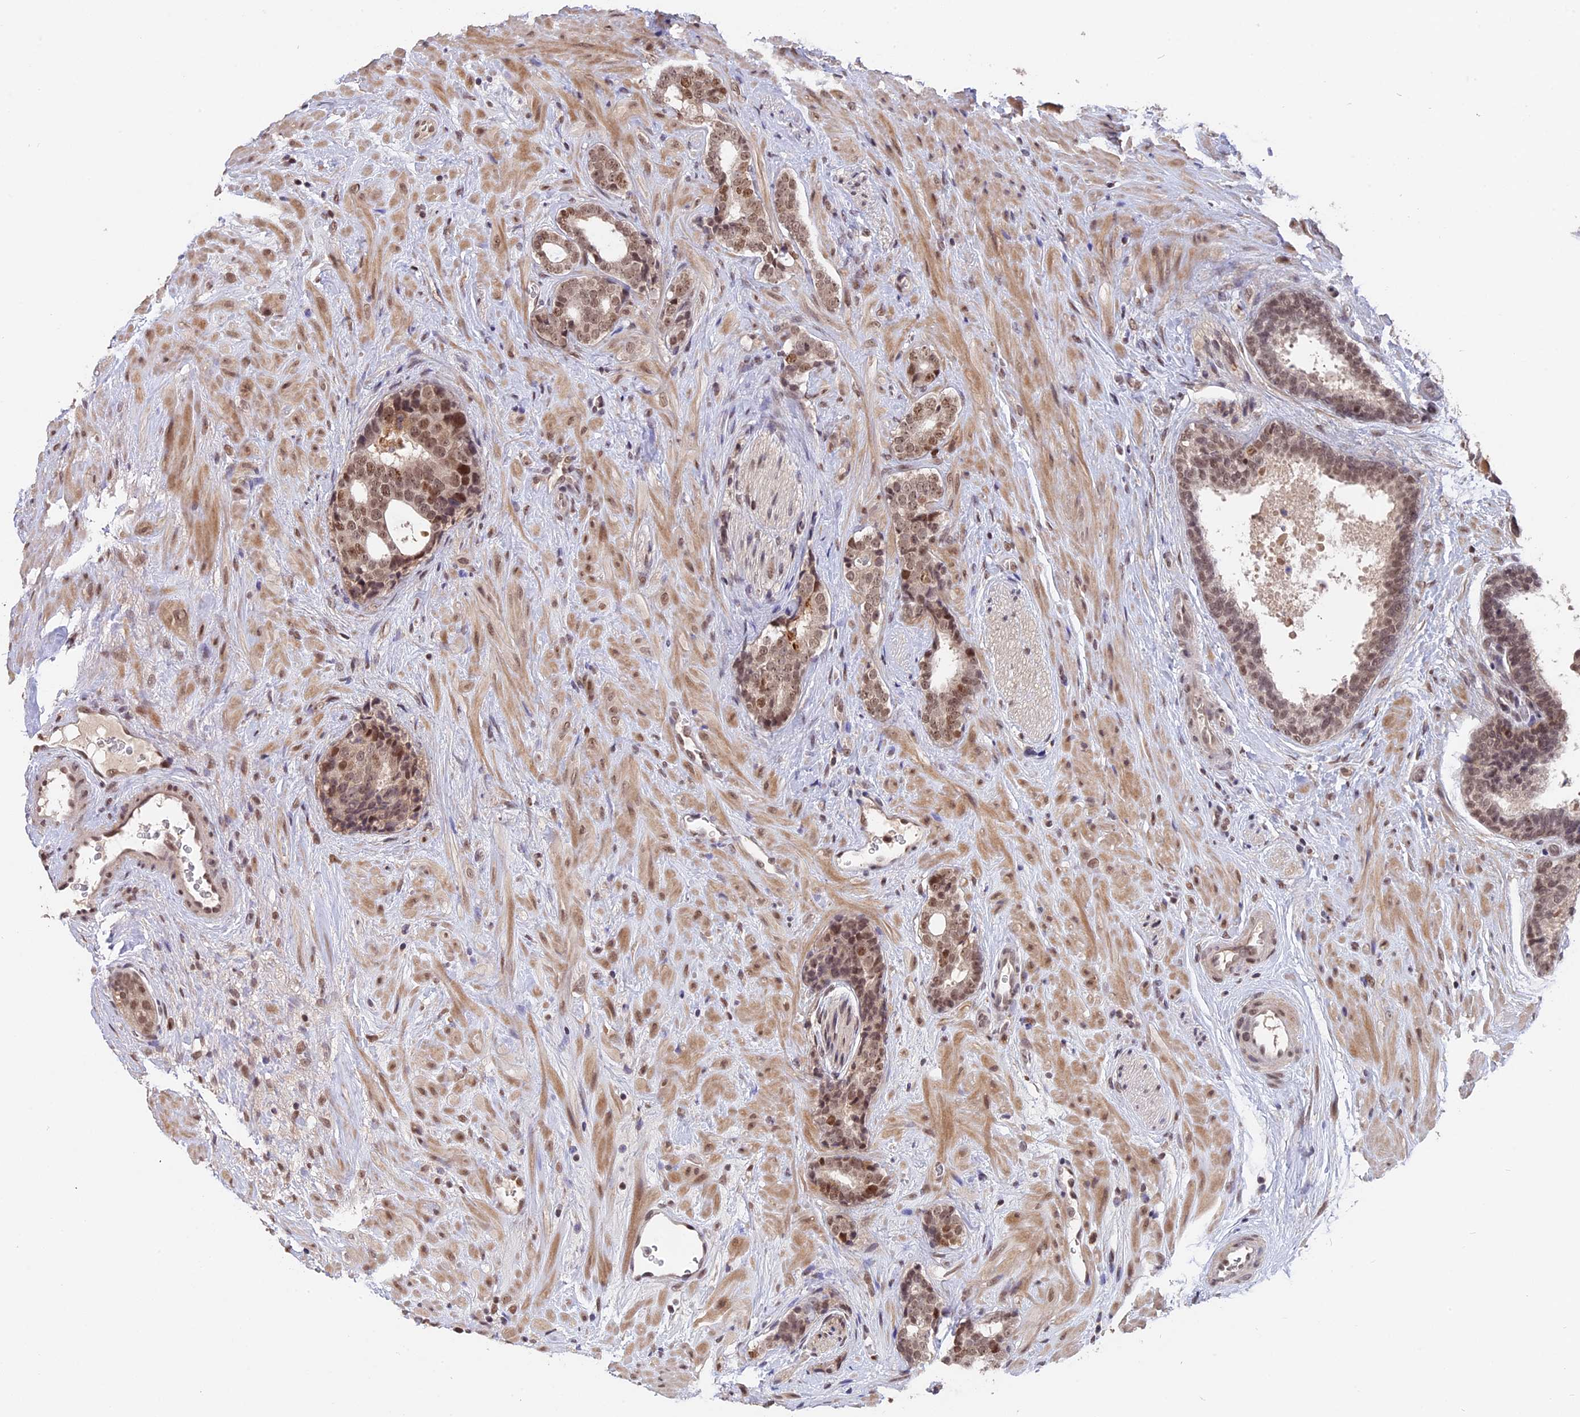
{"staining": {"intensity": "moderate", "quantity": ">75%", "location": "nuclear"}, "tissue": "prostate cancer", "cell_type": "Tumor cells", "image_type": "cancer", "snomed": [{"axis": "morphology", "description": "Adenocarcinoma, High grade"}, {"axis": "topography", "description": "Prostate"}], "caption": "The histopathology image exhibits immunohistochemical staining of prostate high-grade adenocarcinoma. There is moderate nuclear expression is seen in approximately >75% of tumor cells. (Stains: DAB (3,3'-diaminobenzidine) in brown, nuclei in blue, Microscopy: brightfield microscopy at high magnification).", "gene": "RFC5", "patient": {"sex": "male", "age": 56}}